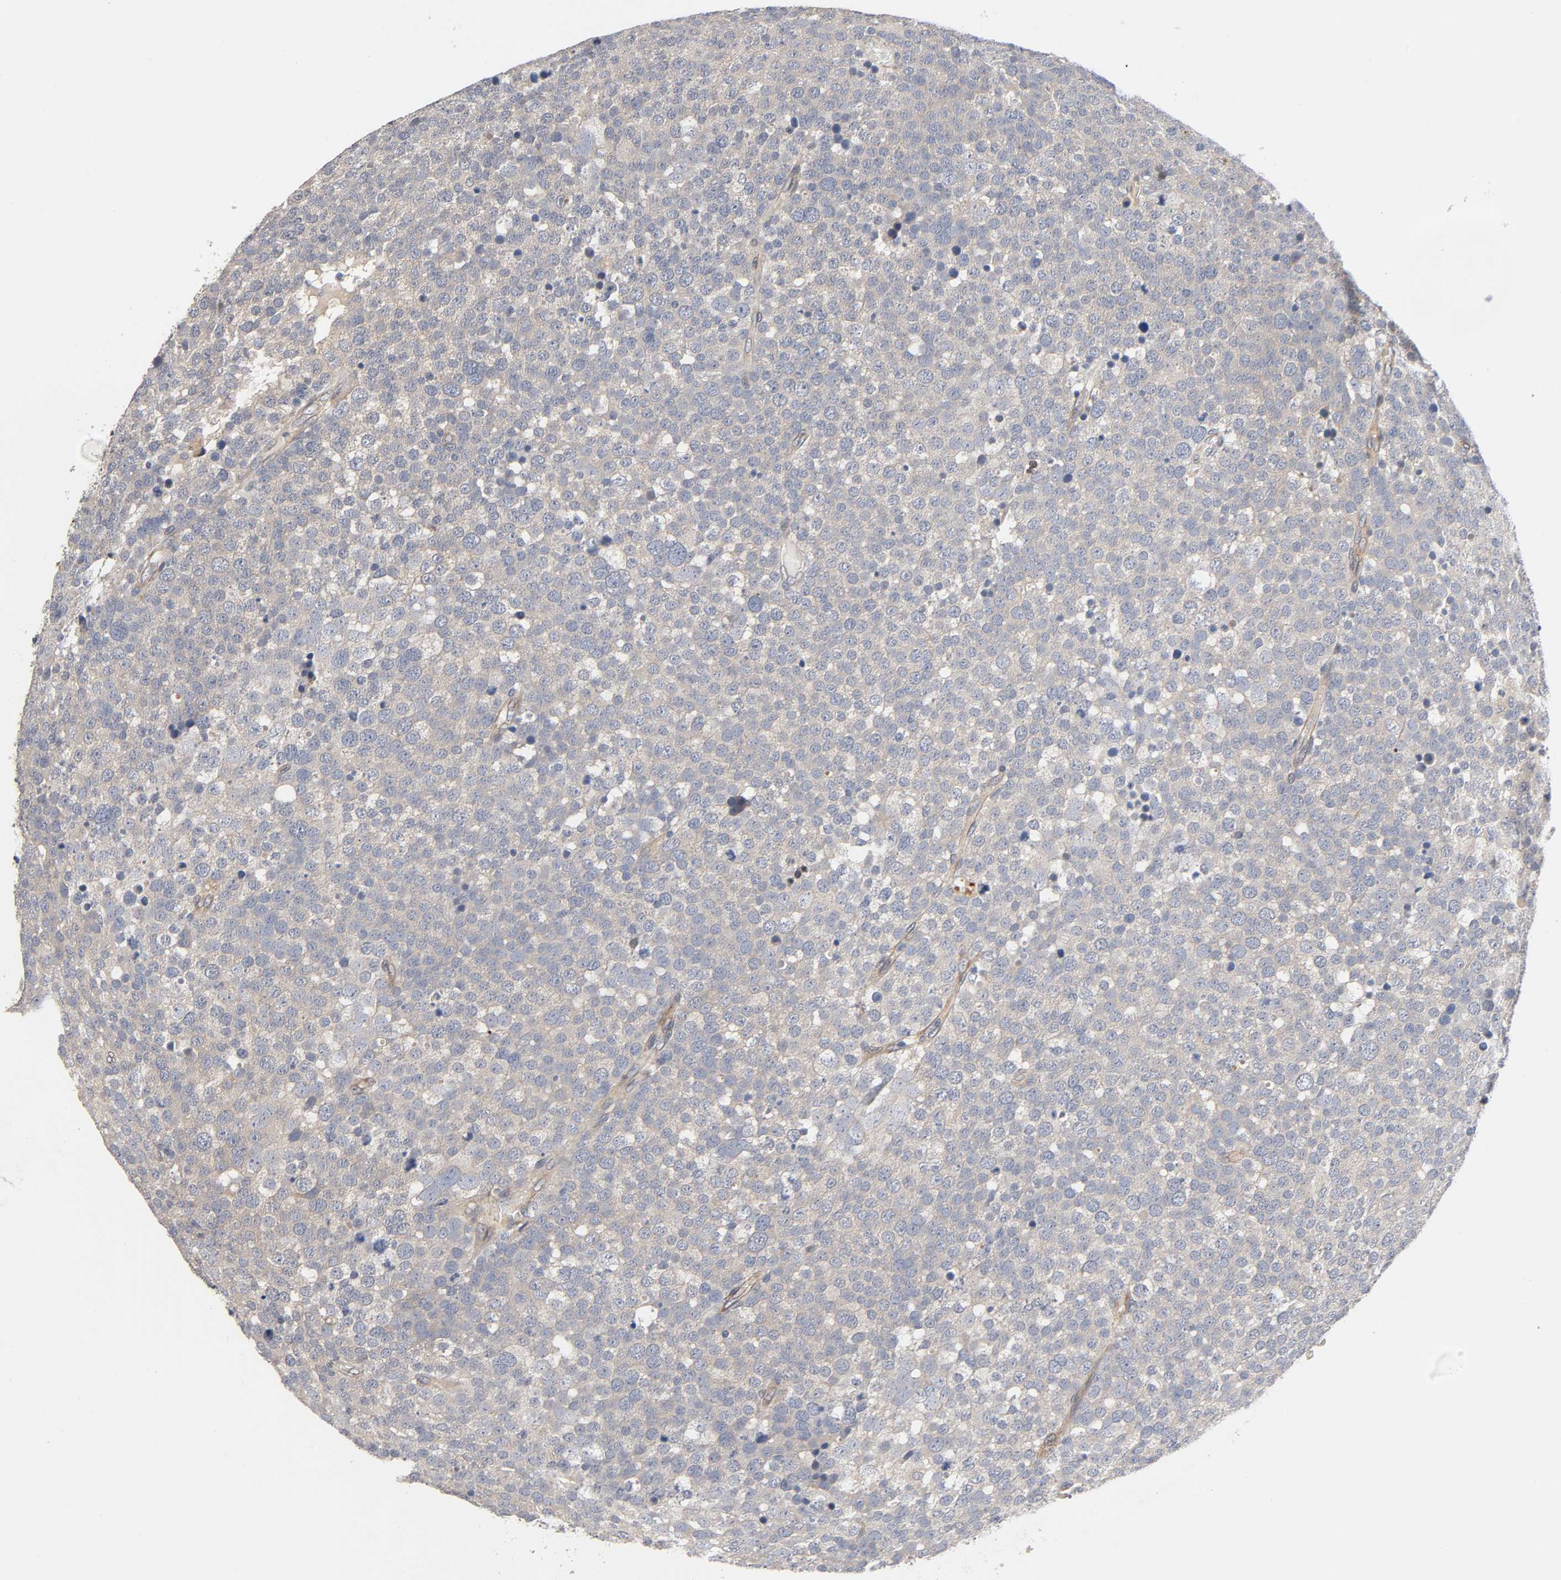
{"staining": {"intensity": "negative", "quantity": "none", "location": "none"}, "tissue": "testis cancer", "cell_type": "Tumor cells", "image_type": "cancer", "snomed": [{"axis": "morphology", "description": "Seminoma, NOS"}, {"axis": "topography", "description": "Testis"}], "caption": "There is no significant staining in tumor cells of testis cancer (seminoma).", "gene": "HDLBP", "patient": {"sex": "male", "age": 71}}